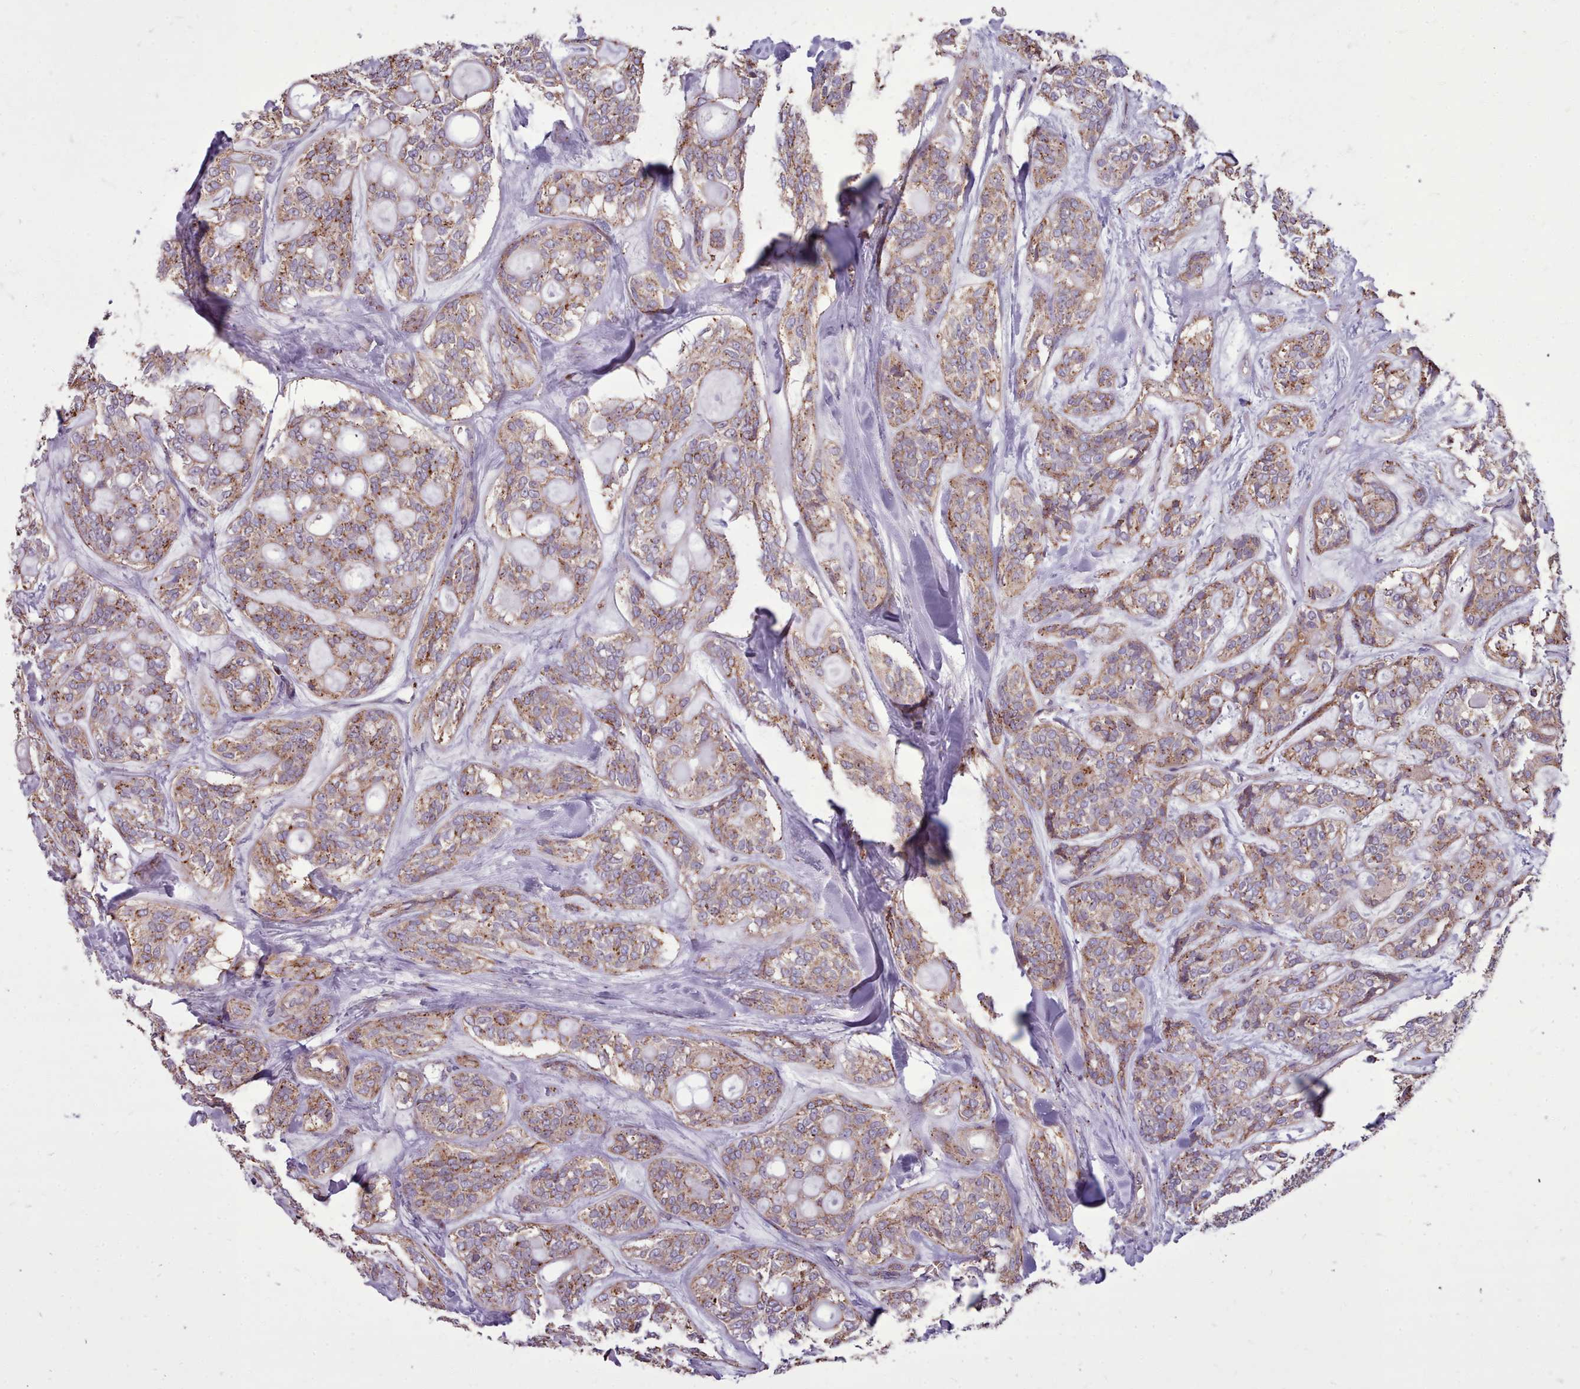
{"staining": {"intensity": "moderate", "quantity": ">75%", "location": "cytoplasmic/membranous"}, "tissue": "head and neck cancer", "cell_type": "Tumor cells", "image_type": "cancer", "snomed": [{"axis": "morphology", "description": "Adenocarcinoma, NOS"}, {"axis": "topography", "description": "Head-Neck"}], "caption": "The image shows staining of head and neck cancer, revealing moderate cytoplasmic/membranous protein expression (brown color) within tumor cells.", "gene": "PACSIN3", "patient": {"sex": "male", "age": 66}}